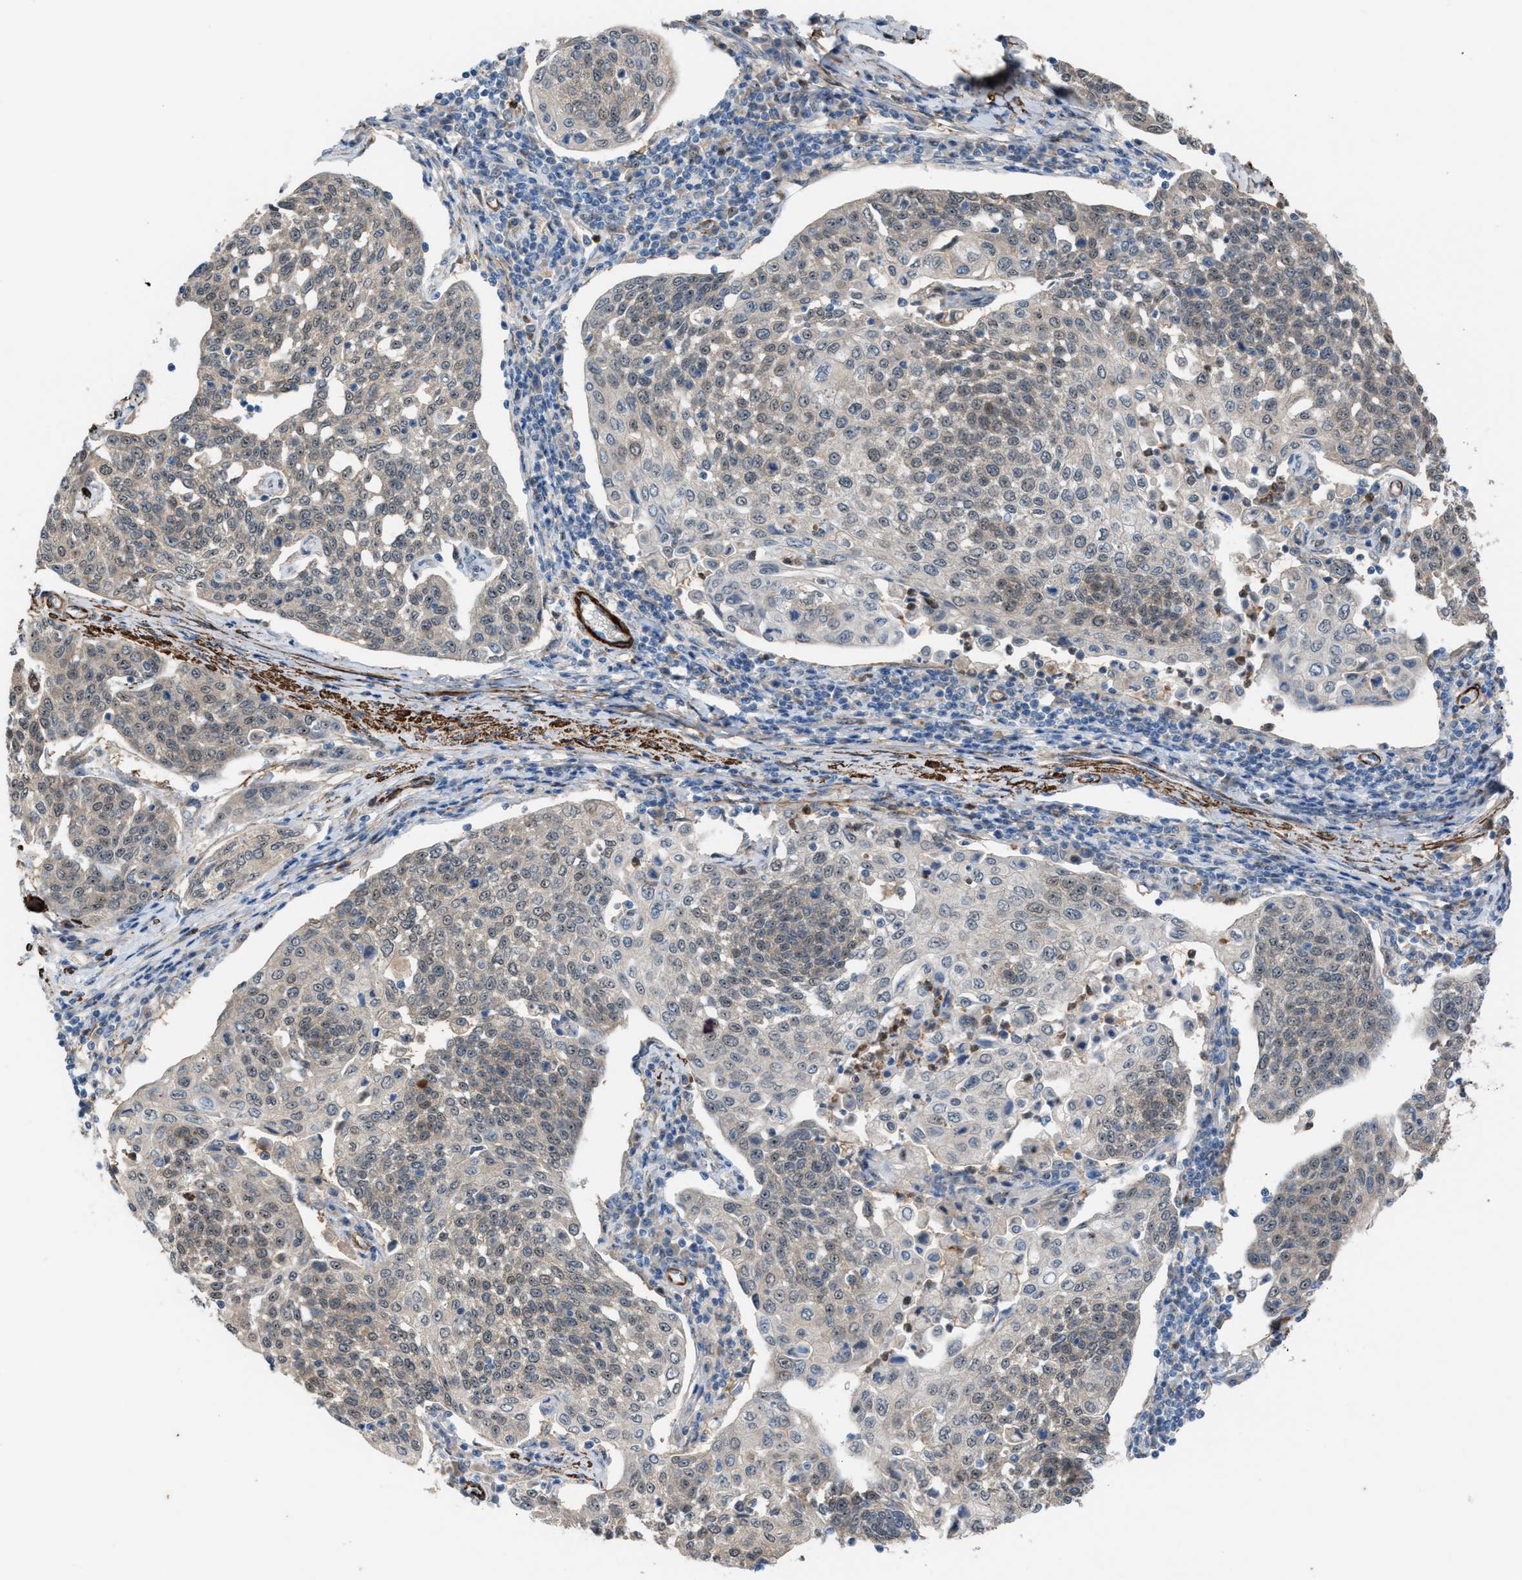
{"staining": {"intensity": "weak", "quantity": "25%-75%", "location": "cytoplasmic/membranous"}, "tissue": "cervical cancer", "cell_type": "Tumor cells", "image_type": "cancer", "snomed": [{"axis": "morphology", "description": "Squamous cell carcinoma, NOS"}, {"axis": "topography", "description": "Cervix"}], "caption": "A photomicrograph showing weak cytoplasmic/membranous staining in about 25%-75% of tumor cells in cervical squamous cell carcinoma, as visualized by brown immunohistochemical staining.", "gene": "NQO2", "patient": {"sex": "female", "age": 34}}